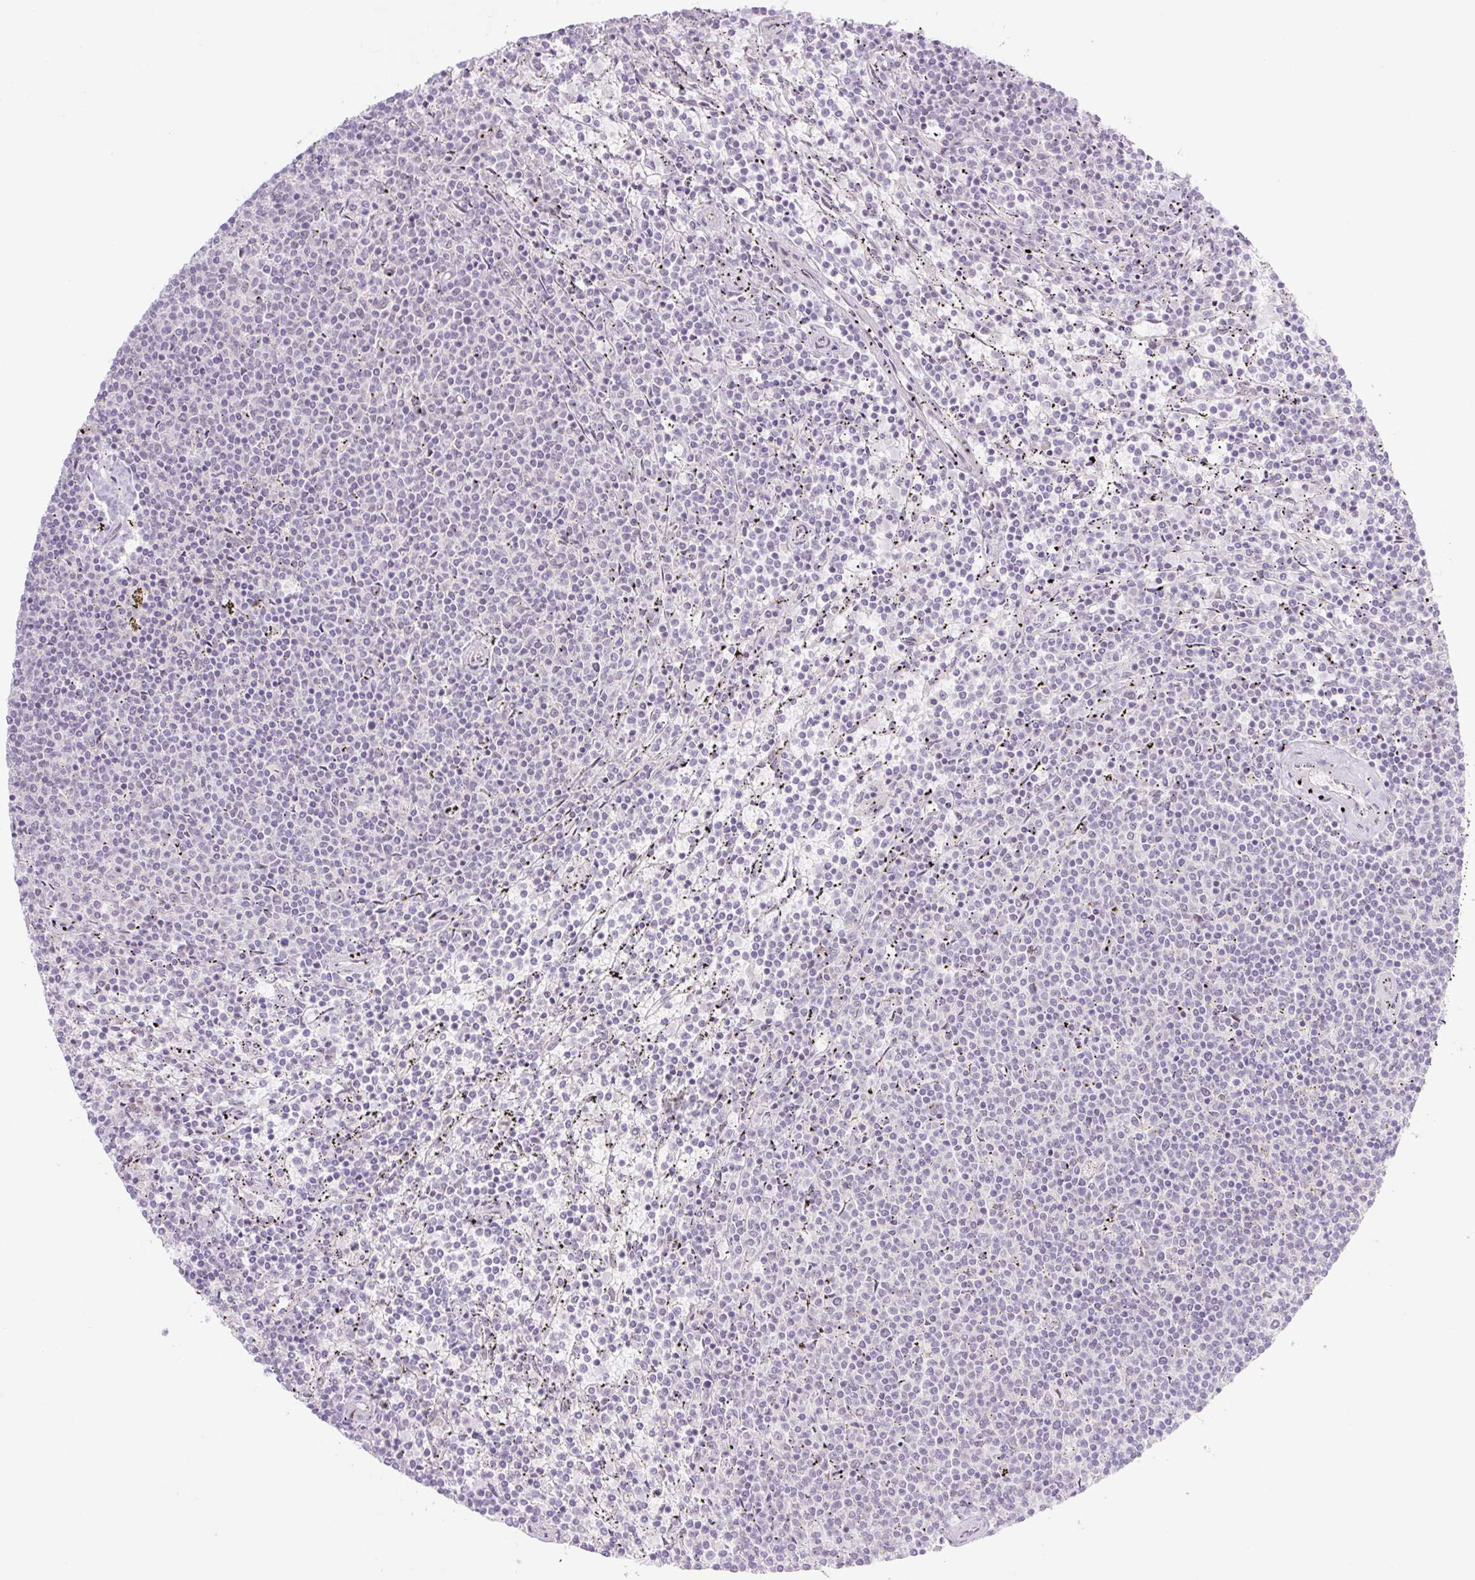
{"staining": {"intensity": "negative", "quantity": "none", "location": "none"}, "tissue": "lymphoma", "cell_type": "Tumor cells", "image_type": "cancer", "snomed": [{"axis": "morphology", "description": "Malignant lymphoma, non-Hodgkin's type, Low grade"}, {"axis": "topography", "description": "Spleen"}], "caption": "A high-resolution image shows immunohistochemistry staining of malignant lymphoma, non-Hodgkin's type (low-grade), which exhibits no significant expression in tumor cells.", "gene": "ICE1", "patient": {"sex": "female", "age": 50}}